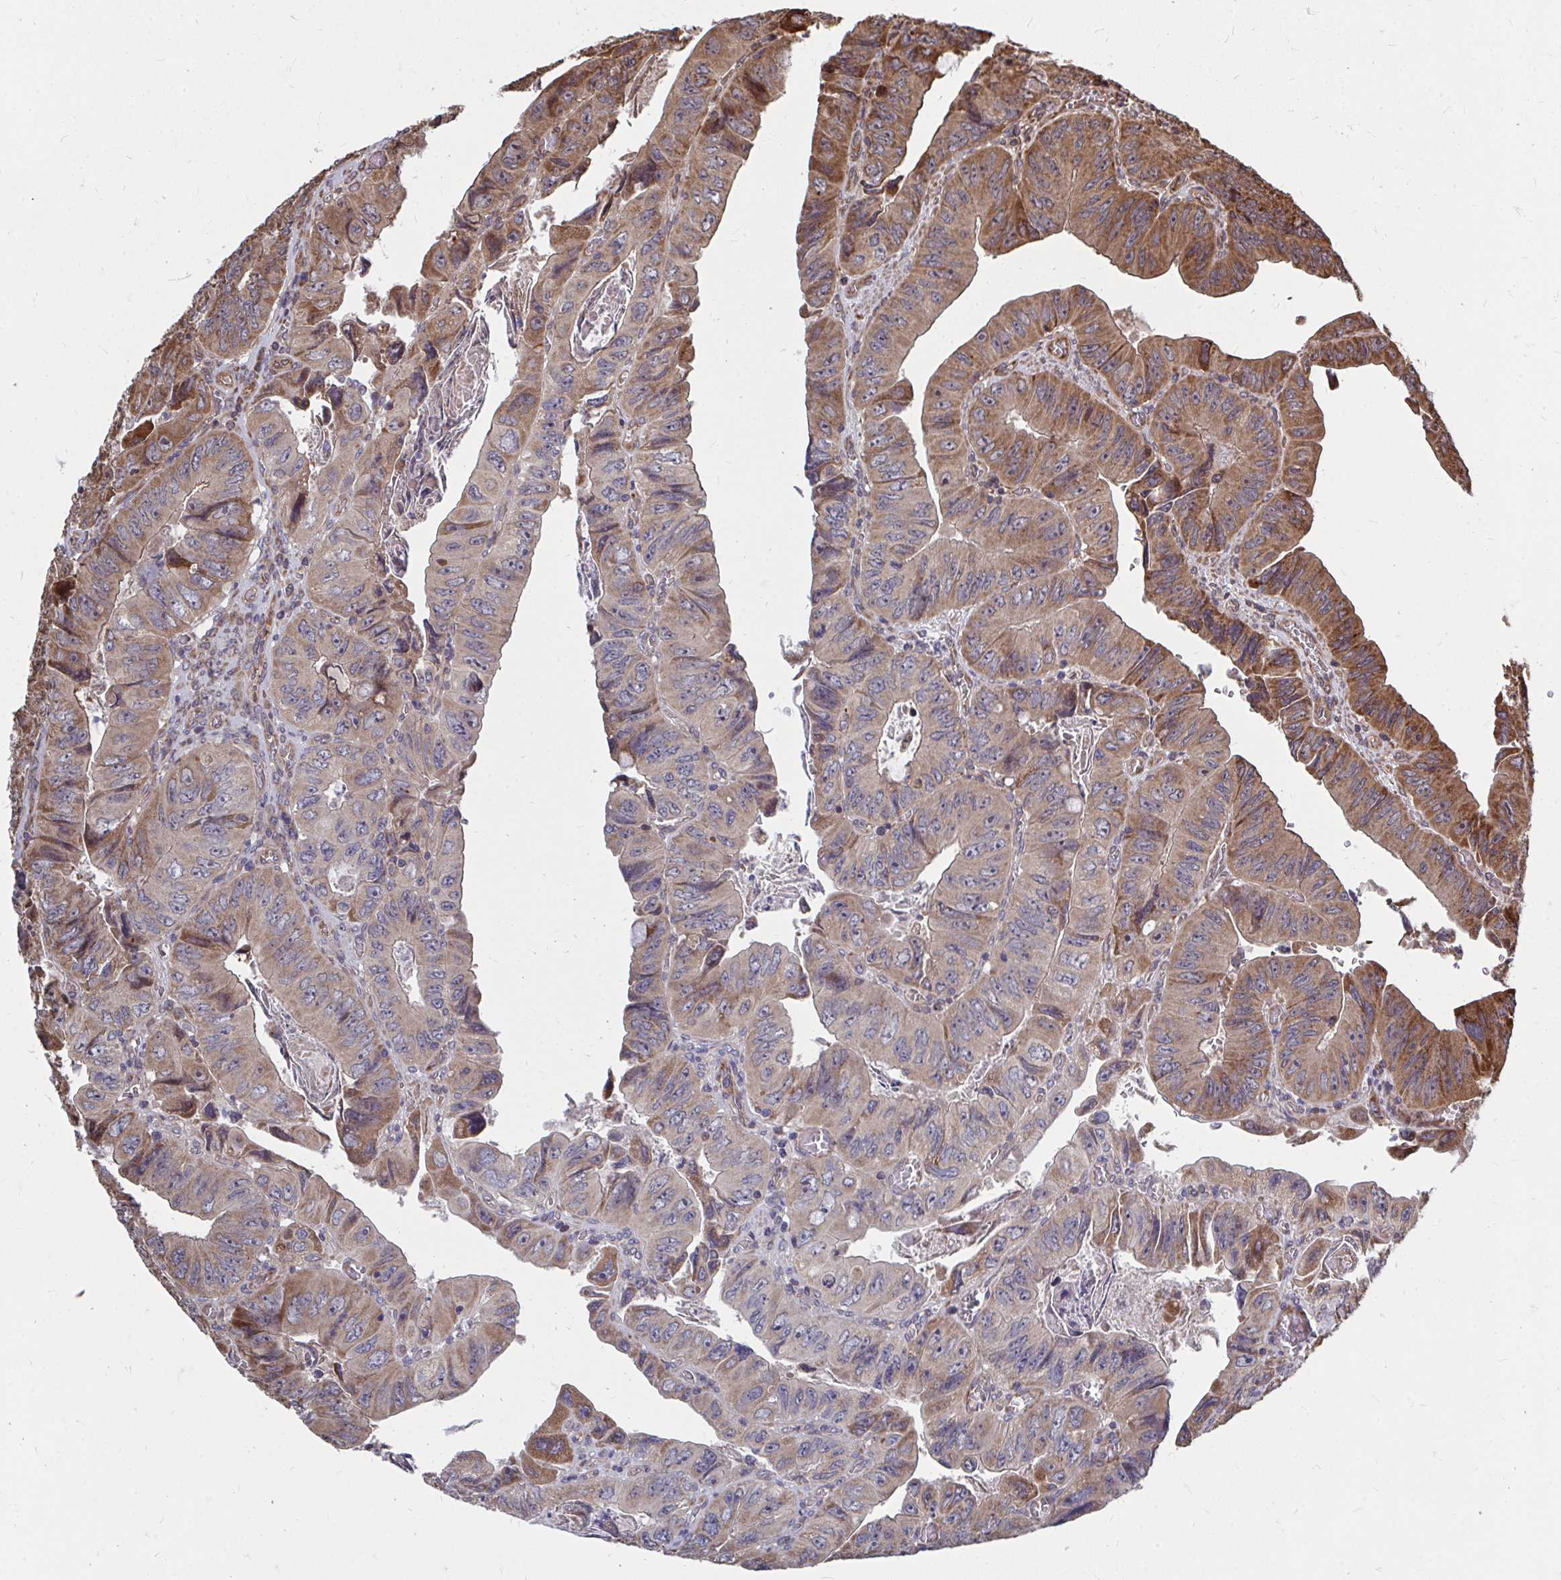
{"staining": {"intensity": "moderate", "quantity": ">75%", "location": "cytoplasmic/membranous"}, "tissue": "colorectal cancer", "cell_type": "Tumor cells", "image_type": "cancer", "snomed": [{"axis": "morphology", "description": "Adenocarcinoma, NOS"}, {"axis": "topography", "description": "Colon"}], "caption": "This photomicrograph shows immunohistochemistry staining of human adenocarcinoma (colorectal), with medium moderate cytoplasmic/membranous positivity in approximately >75% of tumor cells.", "gene": "FAM89A", "patient": {"sex": "female", "age": 84}}